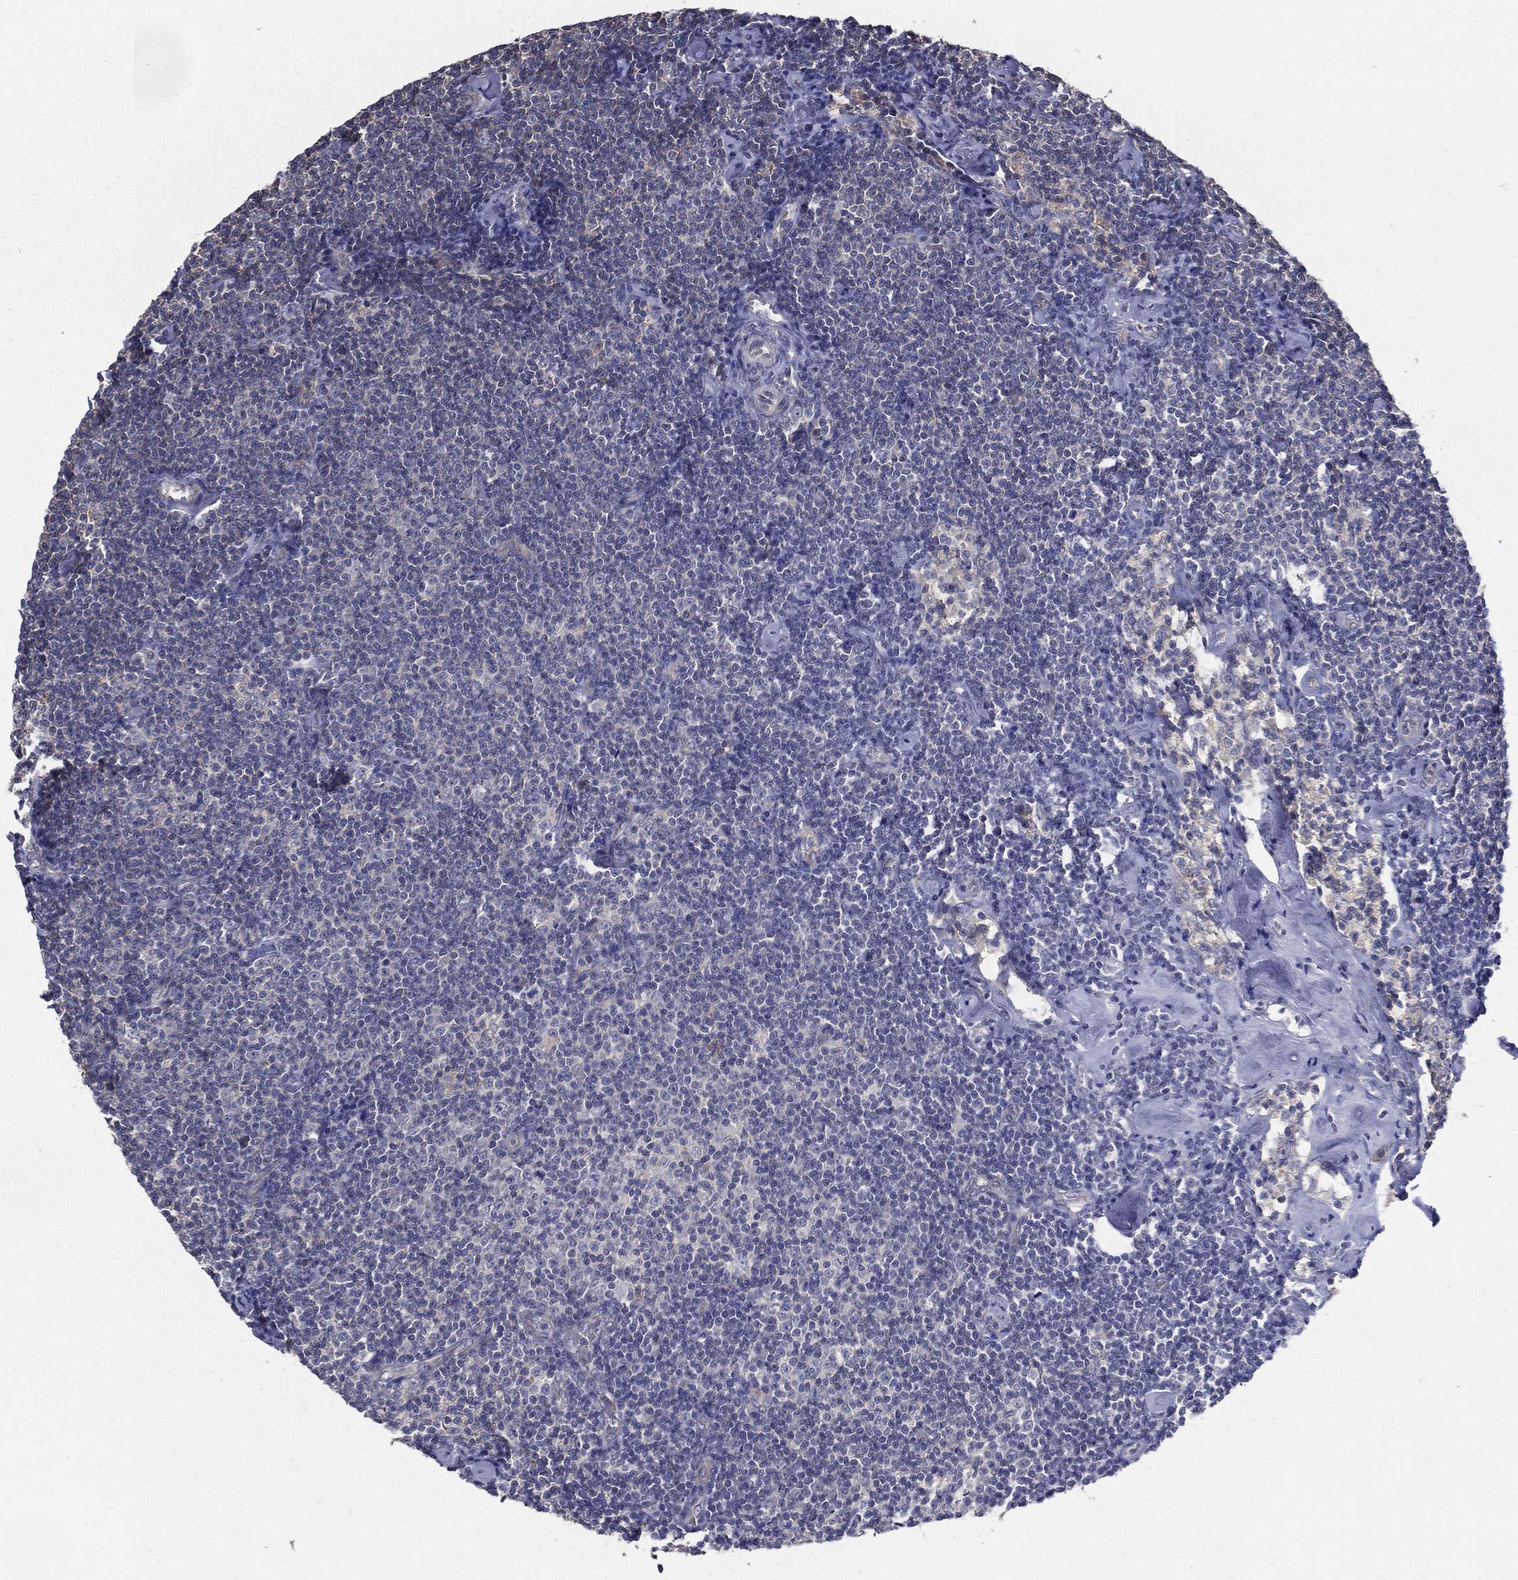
{"staining": {"intensity": "negative", "quantity": "none", "location": "none"}, "tissue": "lymphoma", "cell_type": "Tumor cells", "image_type": "cancer", "snomed": [{"axis": "morphology", "description": "Malignant lymphoma, non-Hodgkin's type, Low grade"}, {"axis": "topography", "description": "Lymph node"}], "caption": "The immunohistochemistry micrograph has no significant expression in tumor cells of lymphoma tissue.", "gene": "SERPINB2", "patient": {"sex": "male", "age": 81}}